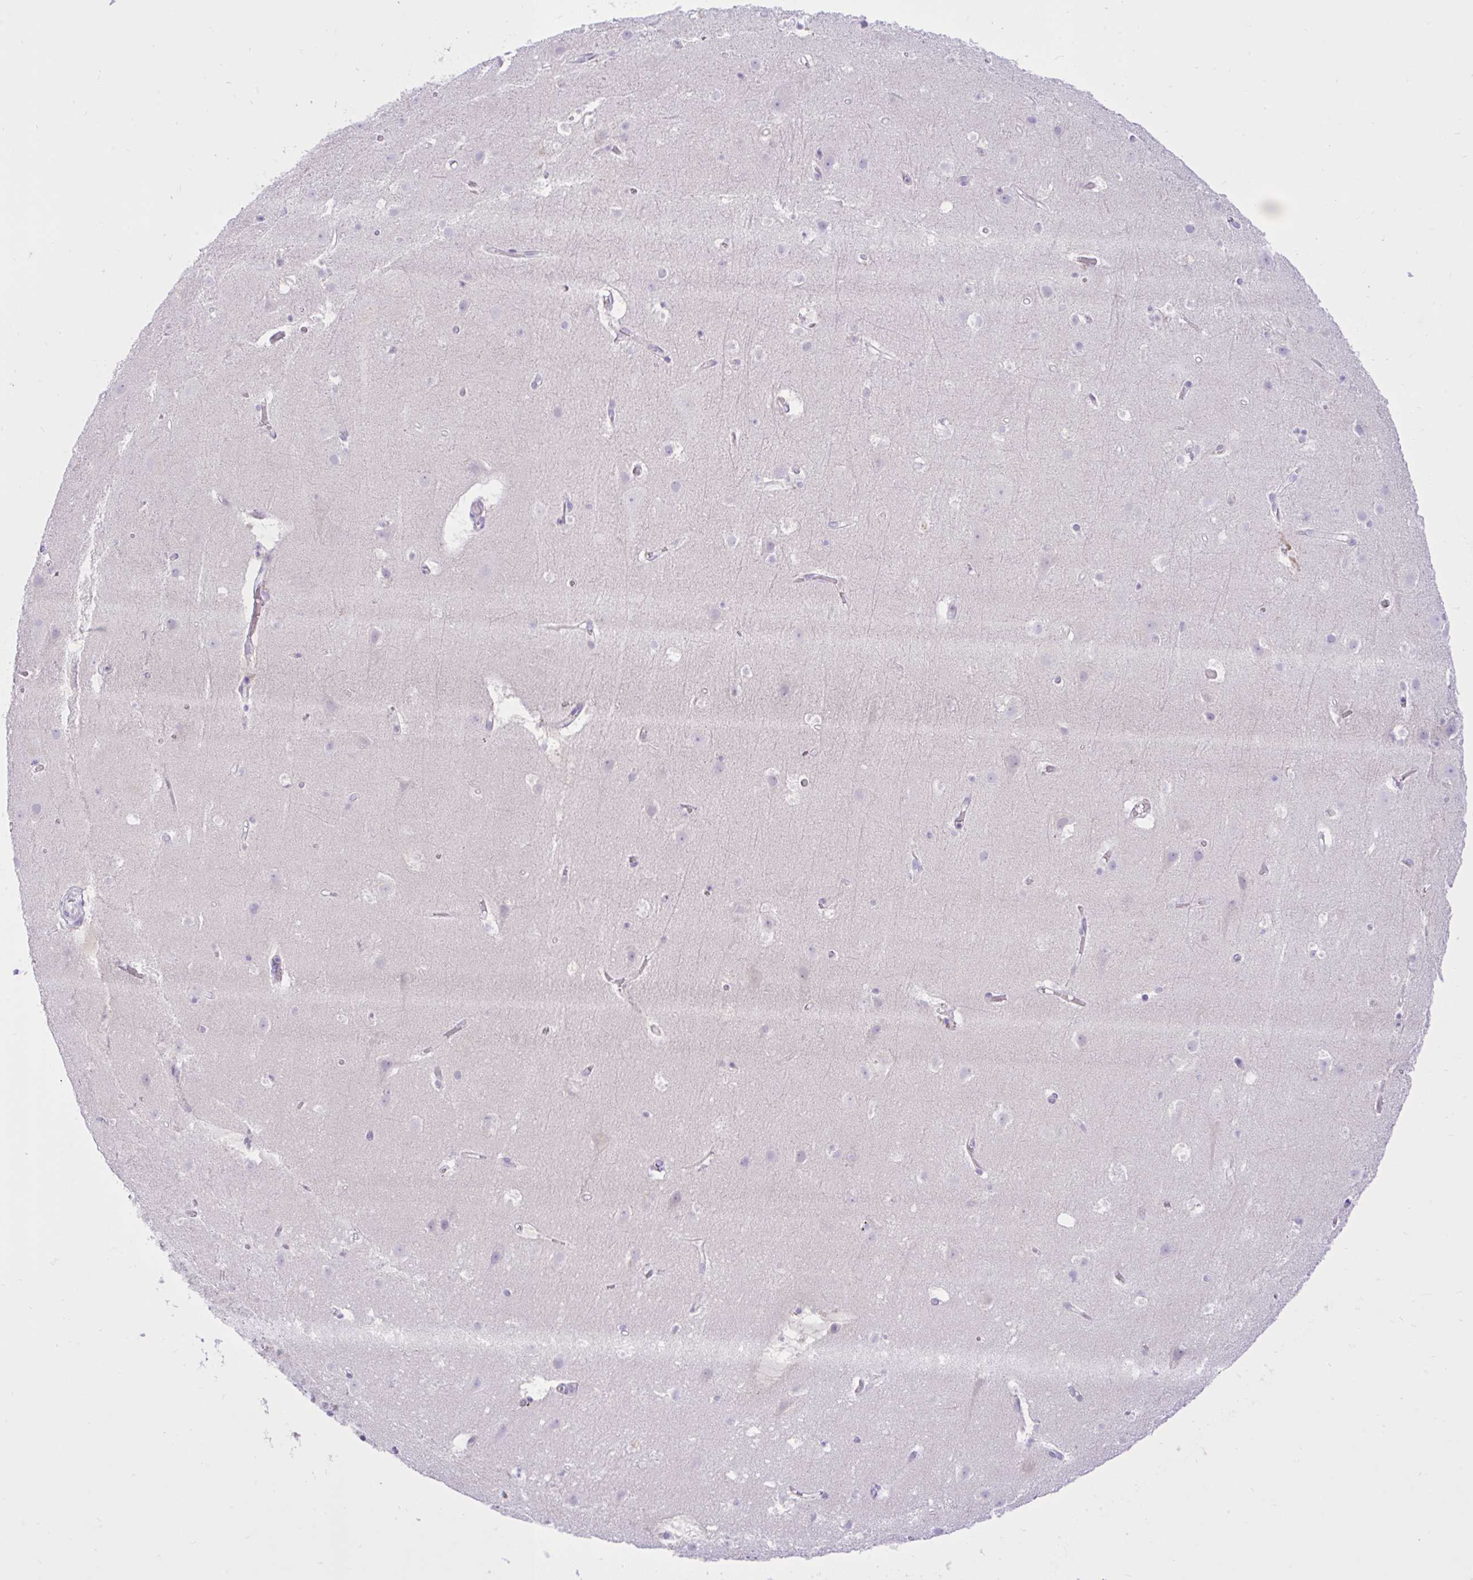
{"staining": {"intensity": "negative", "quantity": "none", "location": "none"}, "tissue": "cerebral cortex", "cell_type": "Endothelial cells", "image_type": "normal", "snomed": [{"axis": "morphology", "description": "Normal tissue, NOS"}, {"axis": "topography", "description": "Cerebral cortex"}], "caption": "Immunohistochemistry histopathology image of unremarkable cerebral cortex stained for a protein (brown), which shows no positivity in endothelial cells. (DAB immunohistochemistry, high magnification).", "gene": "ZNF101", "patient": {"sex": "female", "age": 42}}